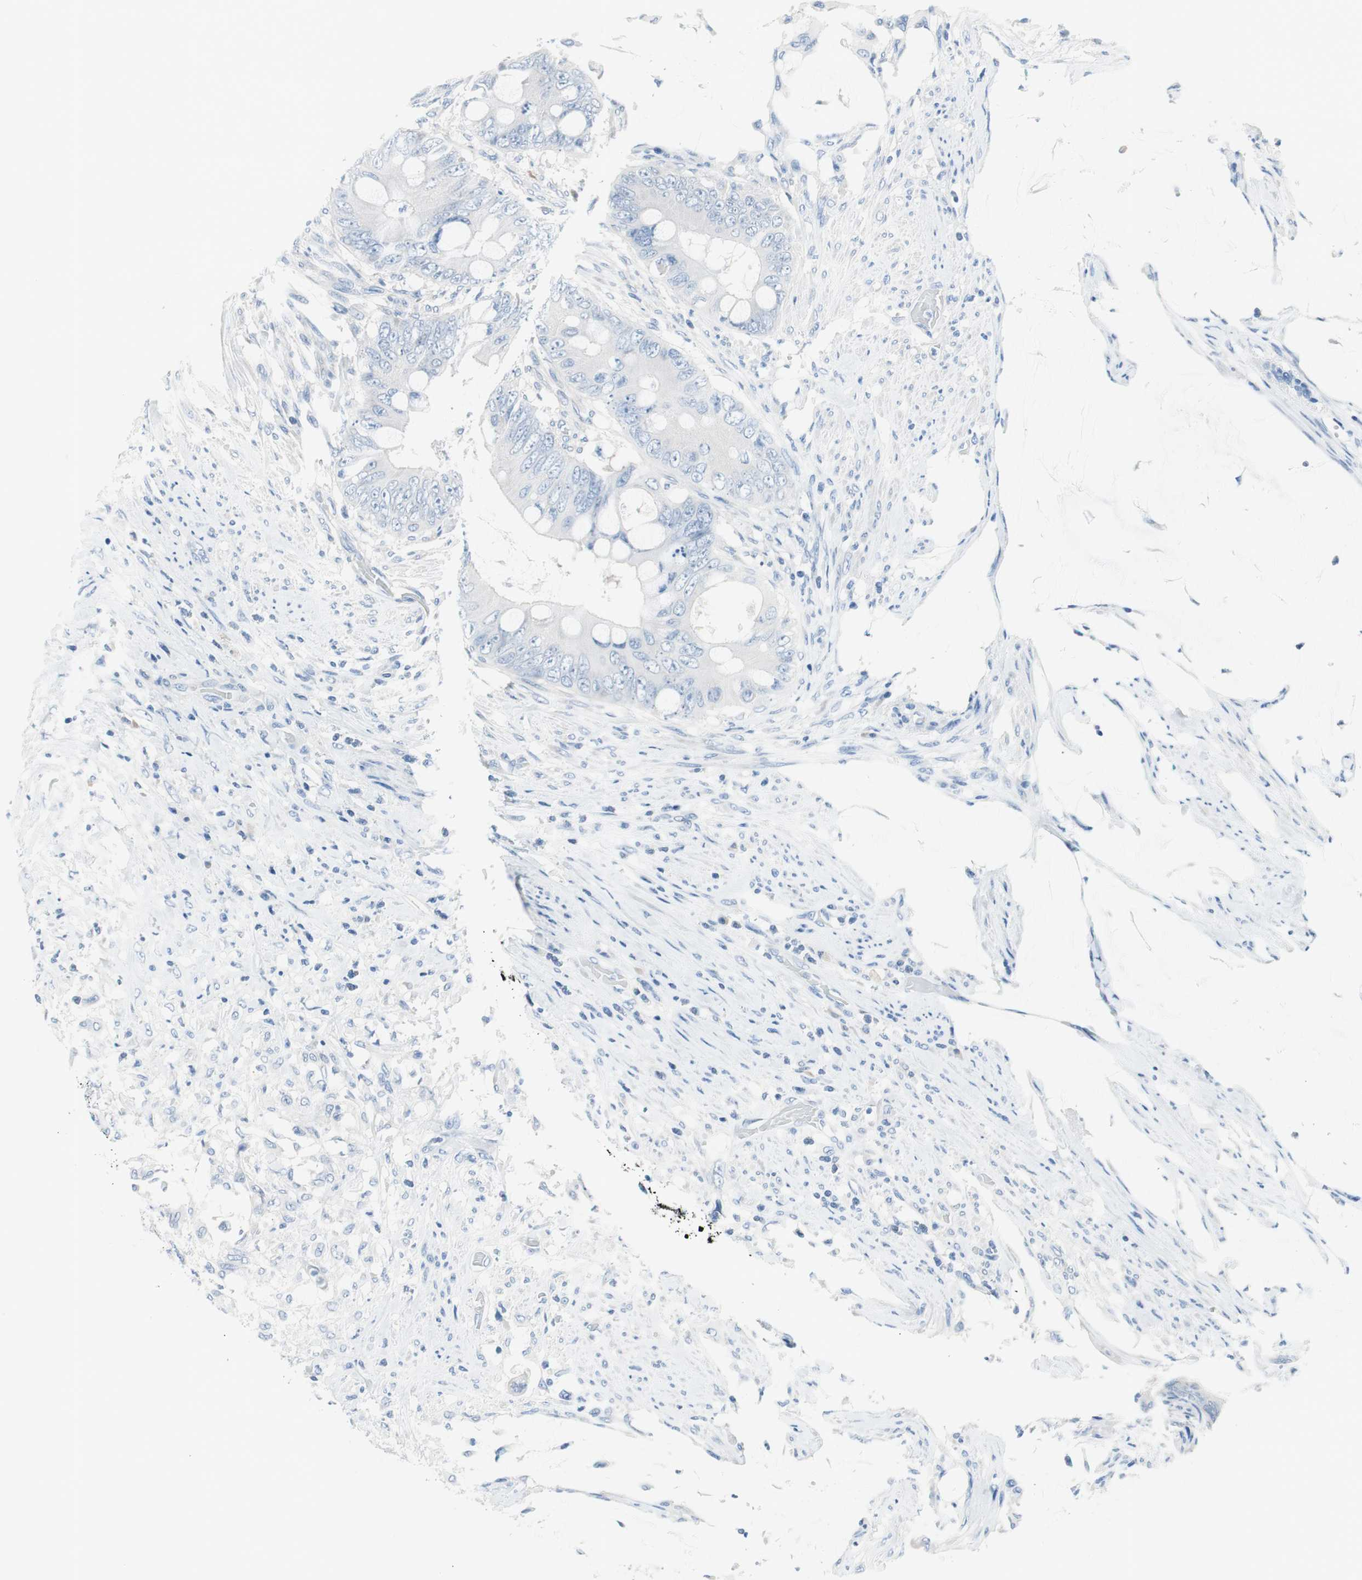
{"staining": {"intensity": "negative", "quantity": "none", "location": "none"}, "tissue": "colorectal cancer", "cell_type": "Tumor cells", "image_type": "cancer", "snomed": [{"axis": "morphology", "description": "Adenocarcinoma, NOS"}, {"axis": "topography", "description": "Rectum"}], "caption": "Immunohistochemistry (IHC) histopathology image of adenocarcinoma (colorectal) stained for a protein (brown), which shows no staining in tumor cells.", "gene": "EVA1A", "patient": {"sex": "female", "age": 77}}